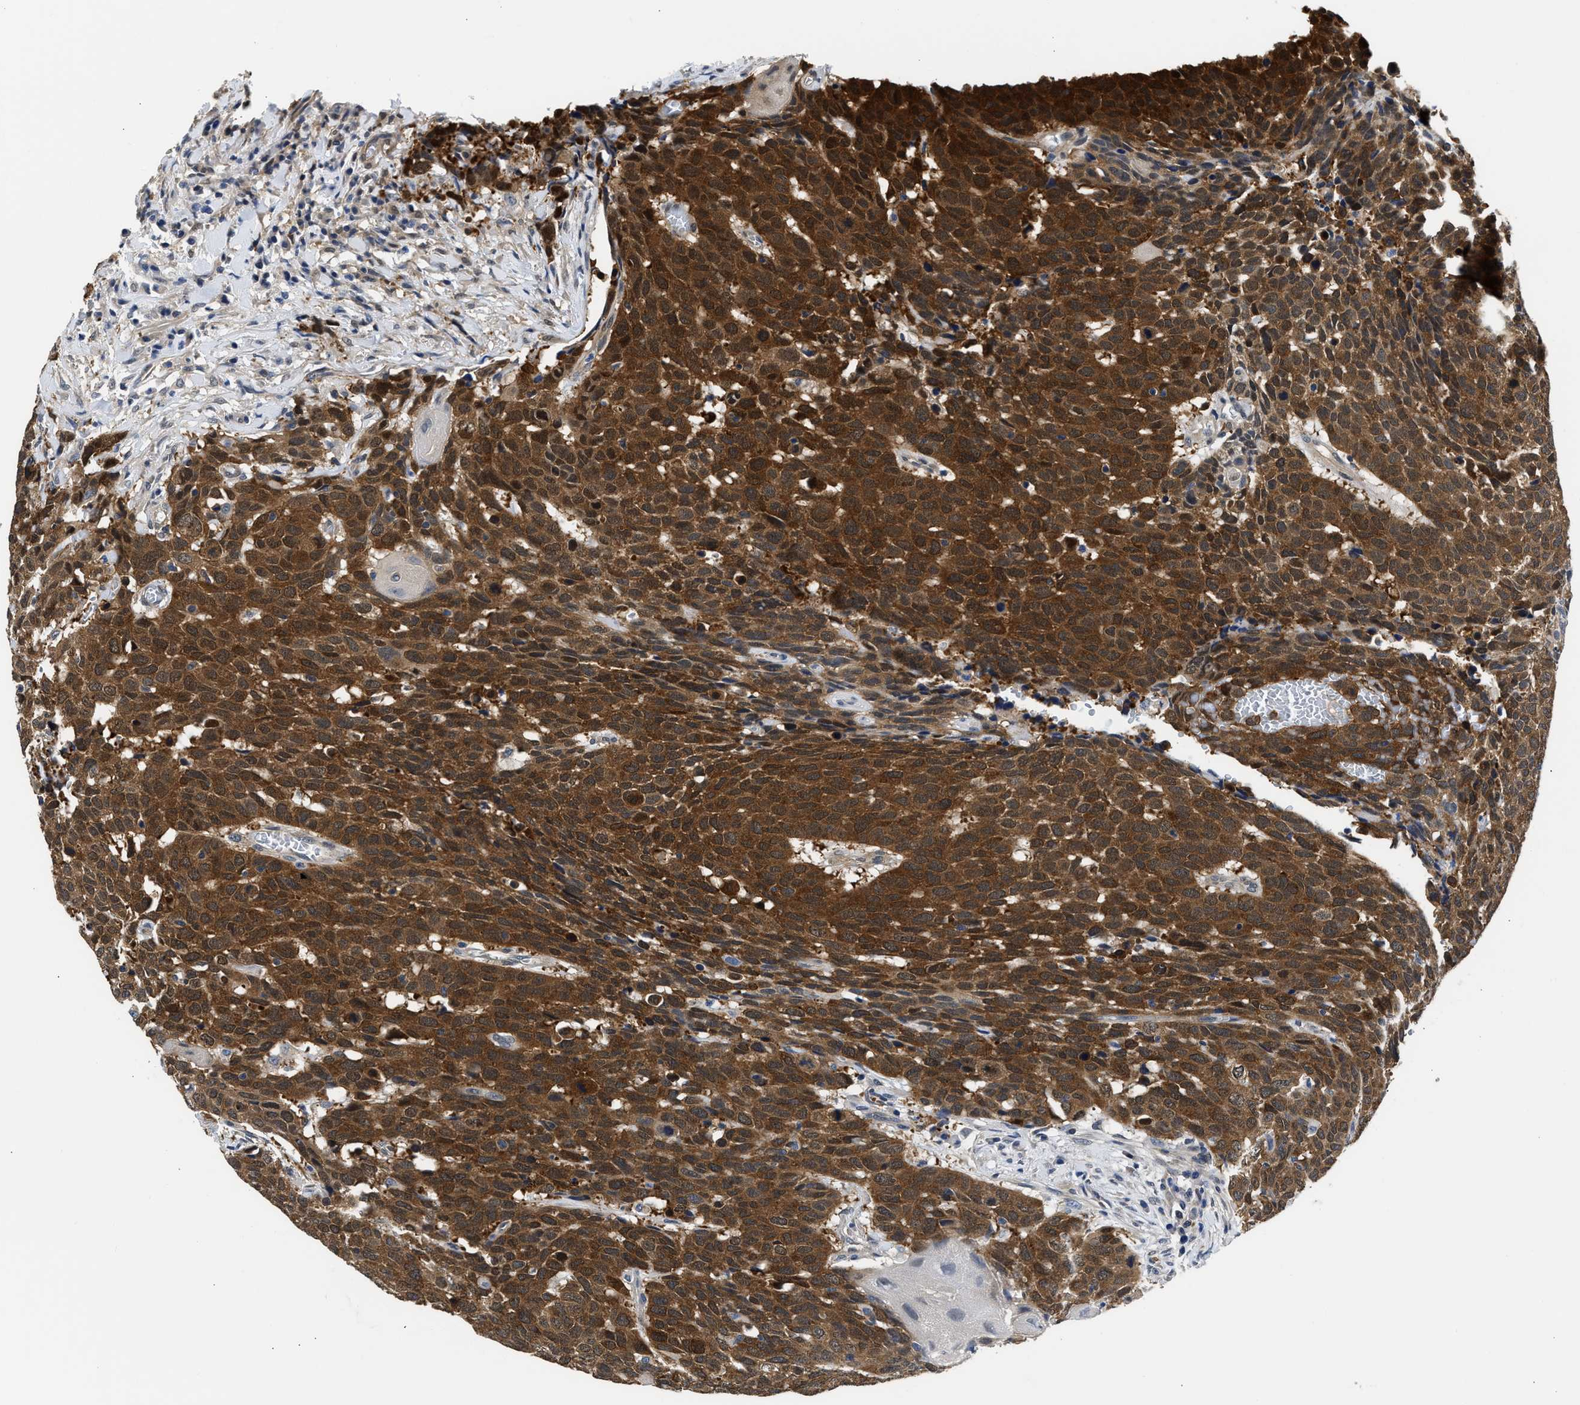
{"staining": {"intensity": "strong", "quantity": ">75%", "location": "cytoplasmic/membranous"}, "tissue": "head and neck cancer", "cell_type": "Tumor cells", "image_type": "cancer", "snomed": [{"axis": "morphology", "description": "Squamous cell carcinoma, NOS"}, {"axis": "topography", "description": "Head-Neck"}], "caption": "This is an image of immunohistochemistry staining of head and neck cancer (squamous cell carcinoma), which shows strong positivity in the cytoplasmic/membranous of tumor cells.", "gene": "XPO5", "patient": {"sex": "male", "age": 66}}